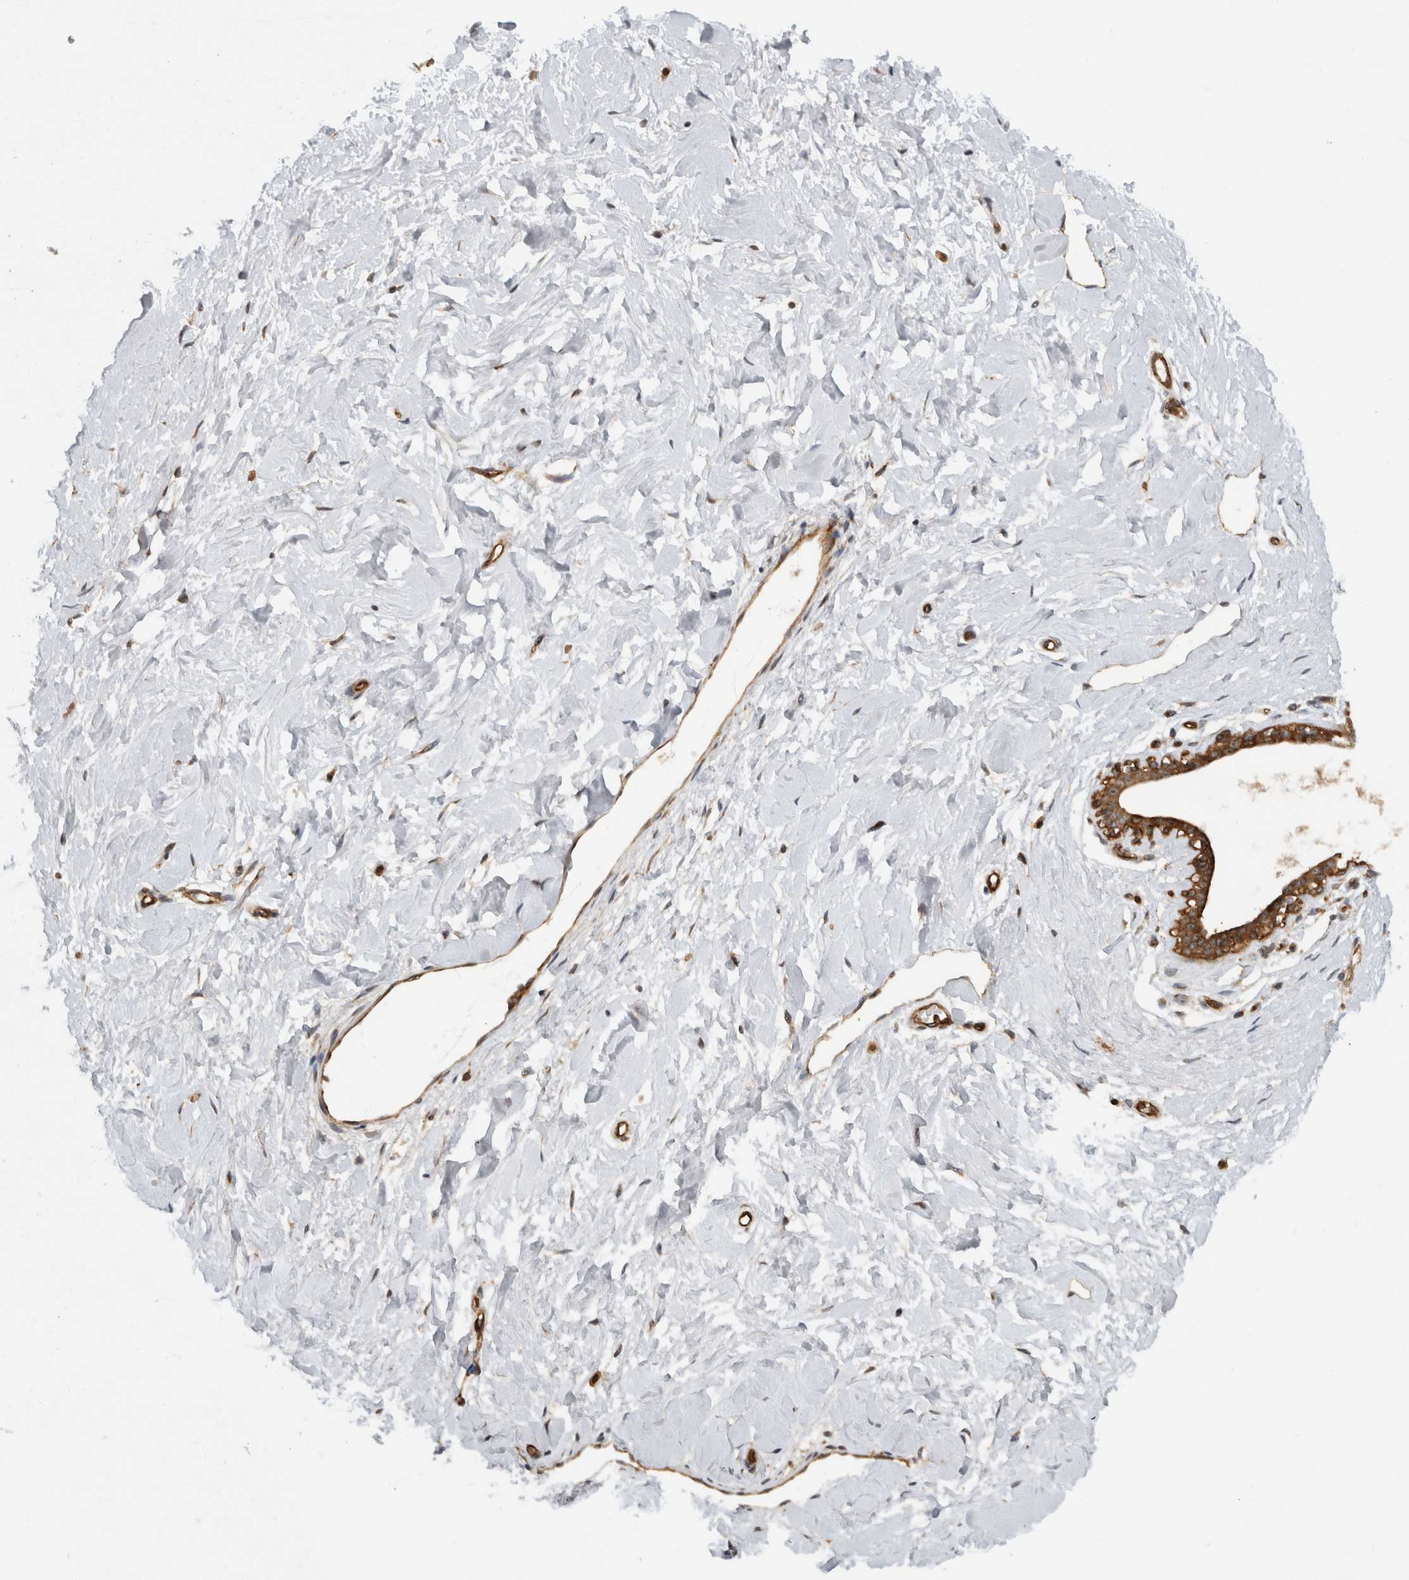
{"staining": {"intensity": "weak", "quantity": ">75%", "location": "cytoplasmic/membranous"}, "tissue": "breast", "cell_type": "Adipocytes", "image_type": "normal", "snomed": [{"axis": "morphology", "description": "Normal tissue, NOS"}, {"axis": "morphology", "description": "Adenoma, NOS"}, {"axis": "topography", "description": "Breast"}], "caption": "IHC histopathology image of normal breast: human breast stained using immunohistochemistry exhibits low levels of weak protein expression localized specifically in the cytoplasmic/membranous of adipocytes, appearing as a cytoplasmic/membranous brown color.", "gene": "WASF2", "patient": {"sex": "female", "age": 23}}